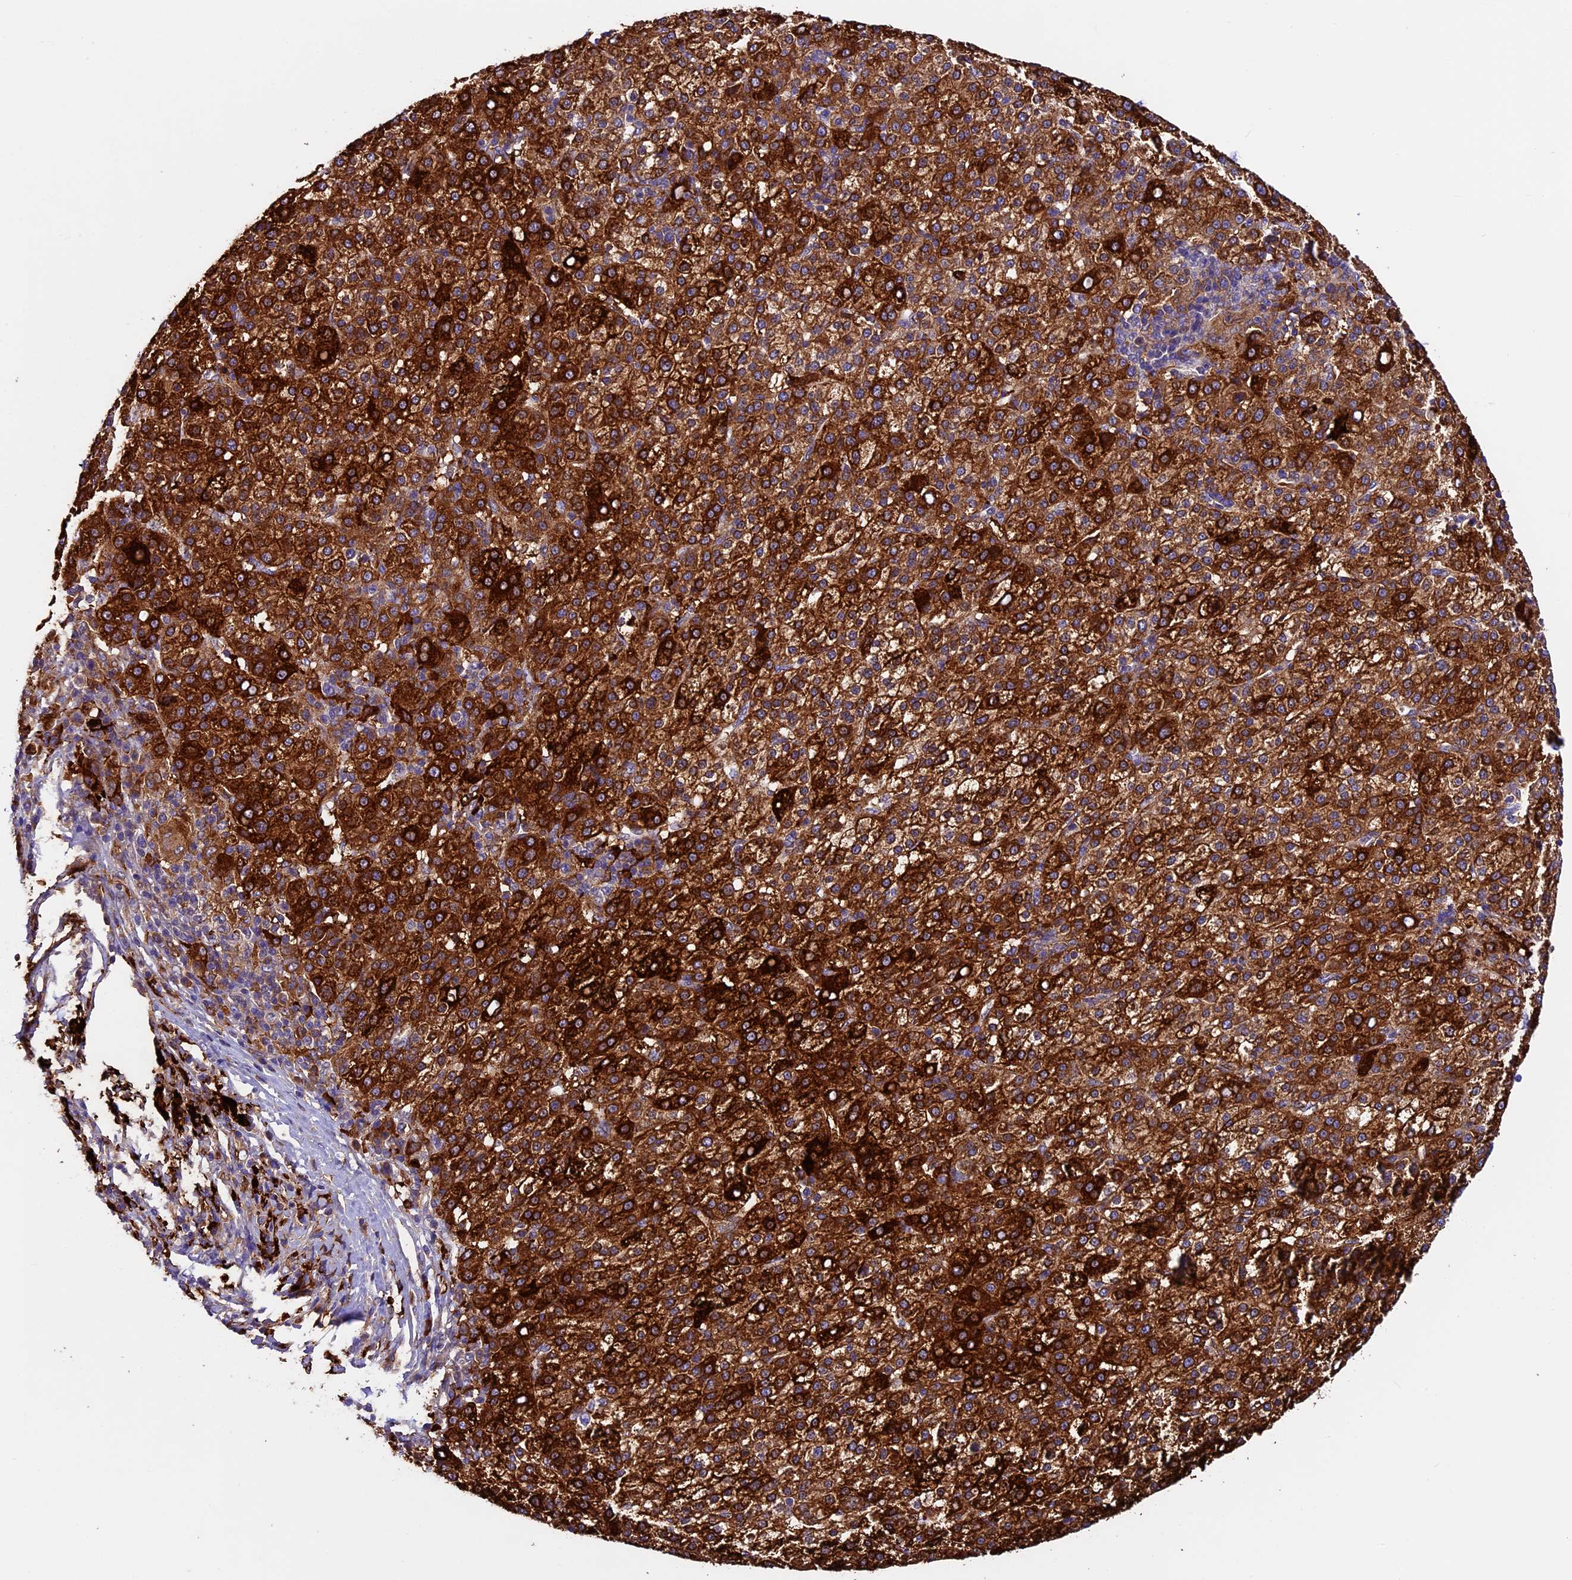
{"staining": {"intensity": "strong", "quantity": ">75%", "location": "cytoplasmic/membranous"}, "tissue": "liver cancer", "cell_type": "Tumor cells", "image_type": "cancer", "snomed": [{"axis": "morphology", "description": "Carcinoma, Hepatocellular, NOS"}, {"axis": "topography", "description": "Liver"}], "caption": "Immunohistochemical staining of human hepatocellular carcinoma (liver) shows strong cytoplasmic/membranous protein staining in approximately >75% of tumor cells. Nuclei are stained in blue.", "gene": "CILP2", "patient": {"sex": "female", "age": 58}}